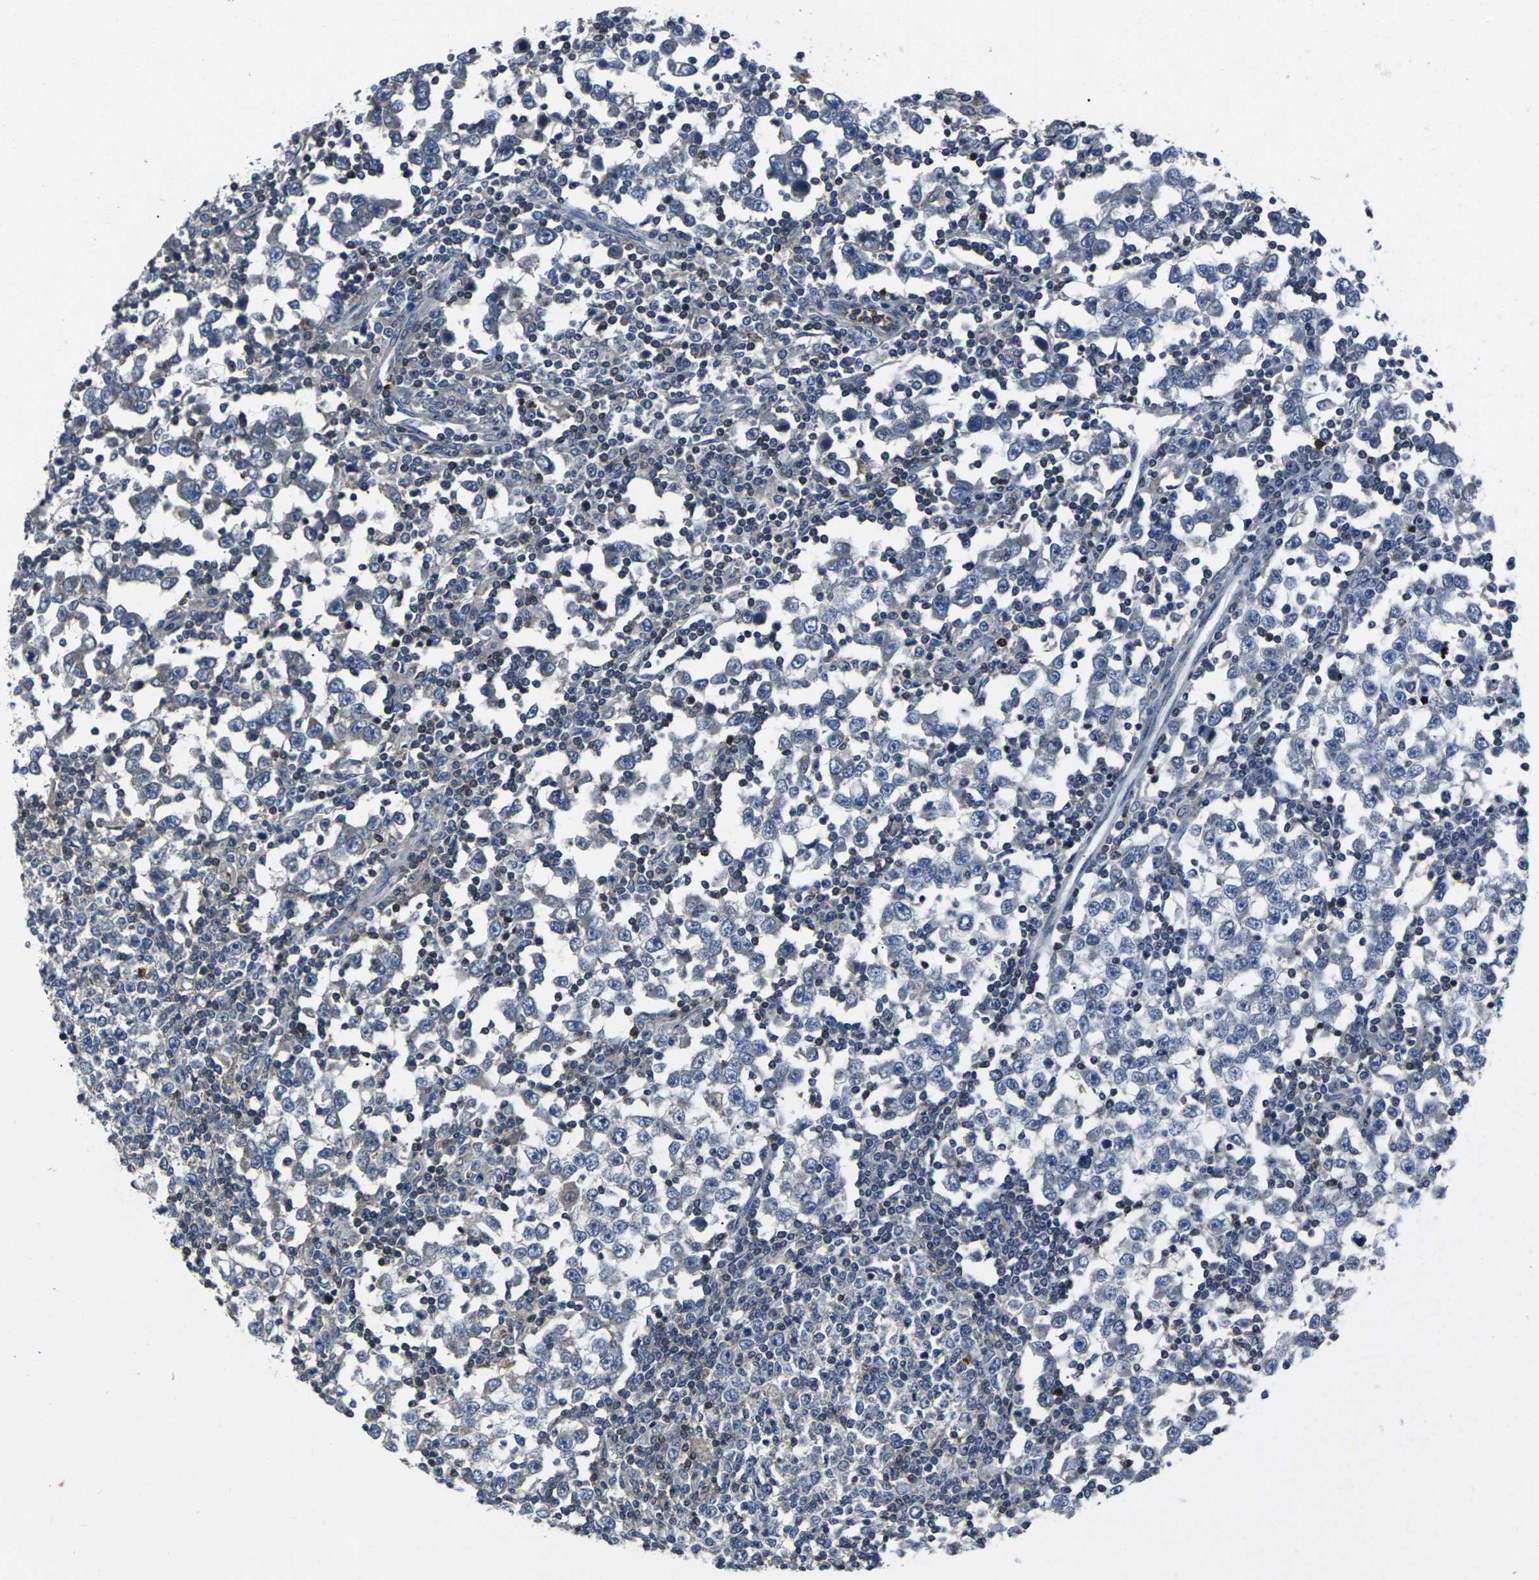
{"staining": {"intensity": "negative", "quantity": "none", "location": "none"}, "tissue": "testis cancer", "cell_type": "Tumor cells", "image_type": "cancer", "snomed": [{"axis": "morphology", "description": "Seminoma, NOS"}, {"axis": "topography", "description": "Testis"}], "caption": "High power microscopy image of an IHC image of testis seminoma, revealing no significant staining in tumor cells. (DAB (3,3'-diaminobenzidine) immunohistochemistry (IHC) visualized using brightfield microscopy, high magnification).", "gene": "STAT4", "patient": {"sex": "male", "age": 65}}